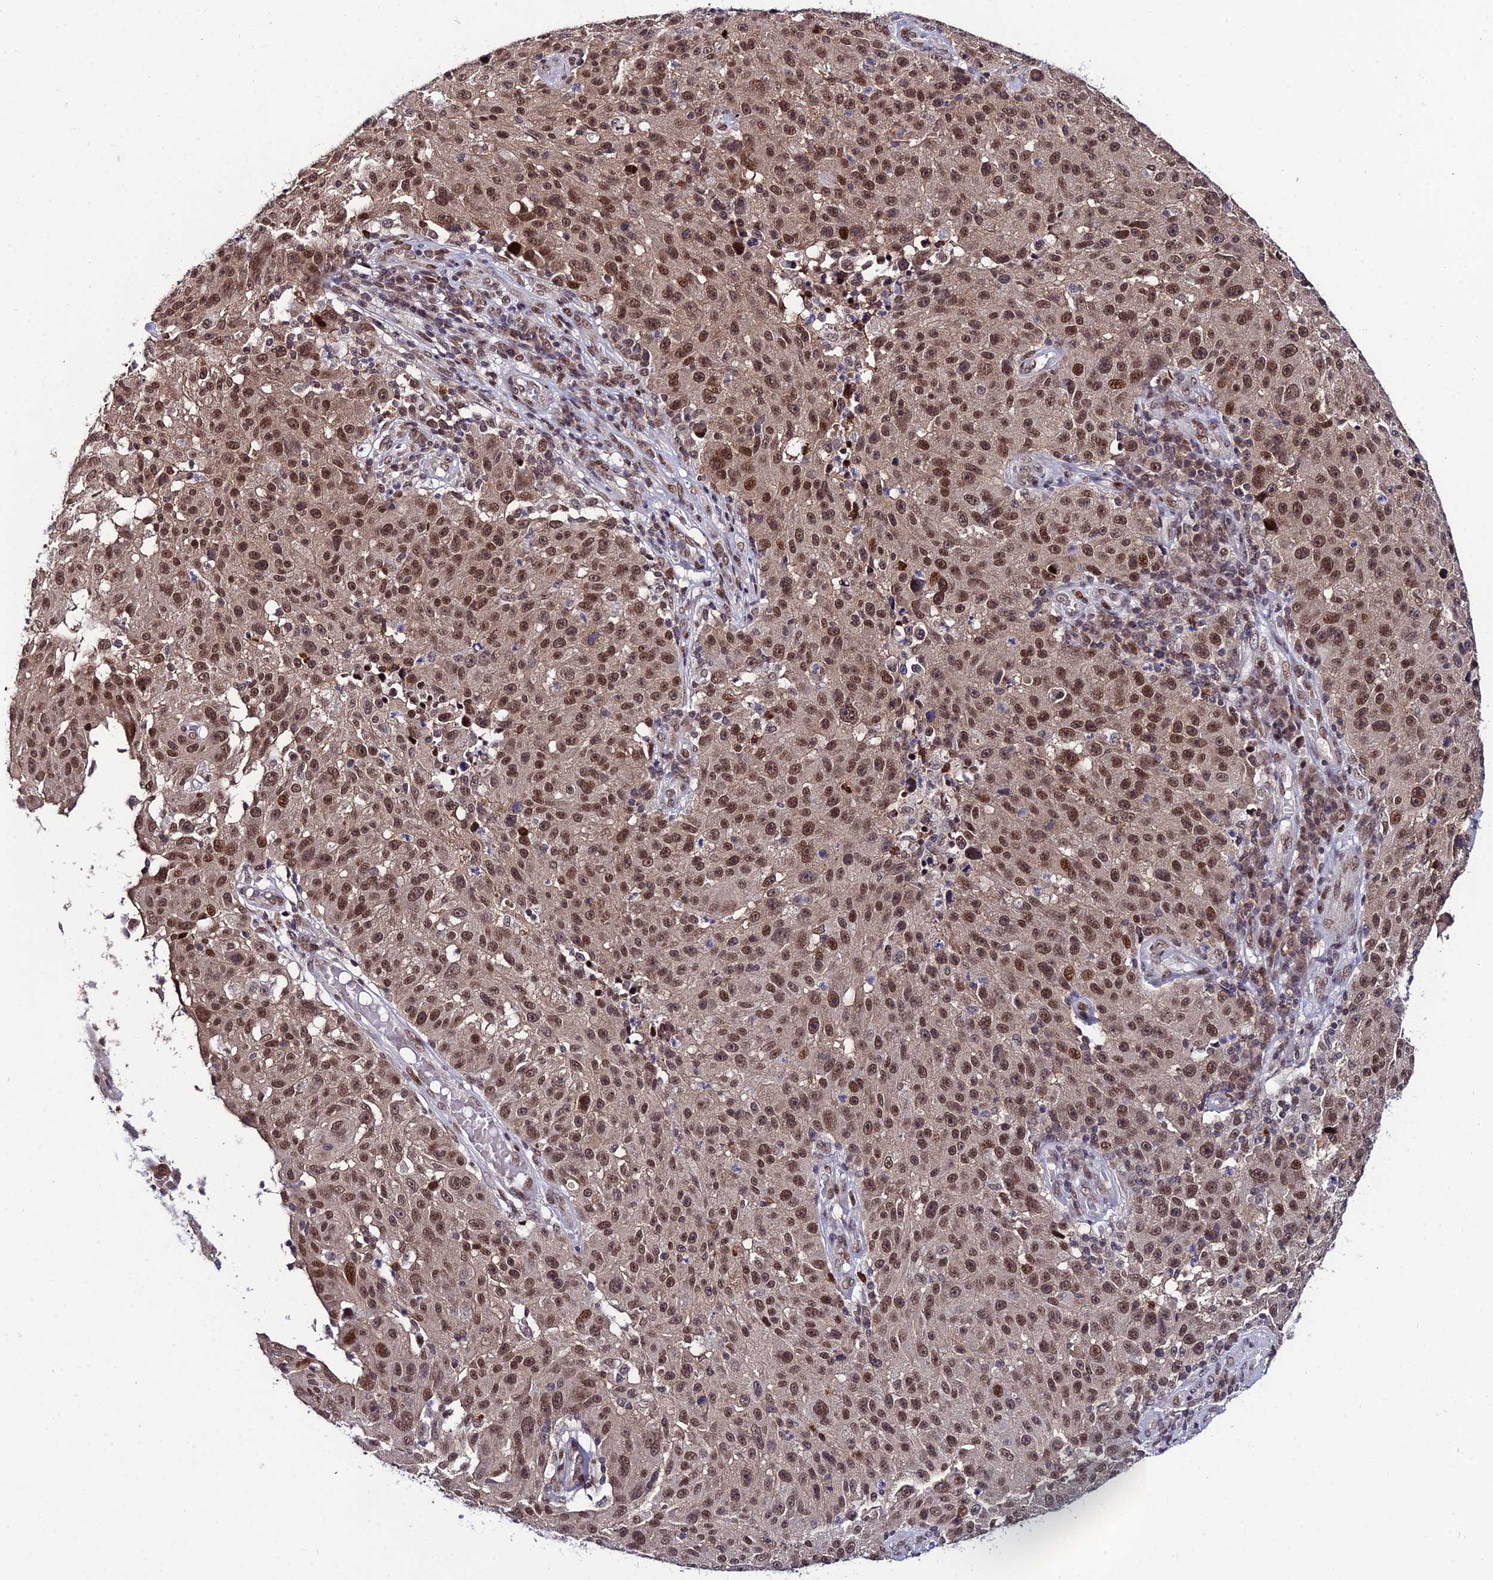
{"staining": {"intensity": "moderate", "quantity": ">75%", "location": "nuclear"}, "tissue": "melanoma", "cell_type": "Tumor cells", "image_type": "cancer", "snomed": [{"axis": "morphology", "description": "Malignant melanoma, NOS"}, {"axis": "topography", "description": "Skin"}], "caption": "This is a histology image of IHC staining of malignant melanoma, which shows moderate staining in the nuclear of tumor cells.", "gene": "SYT15", "patient": {"sex": "male", "age": 53}}